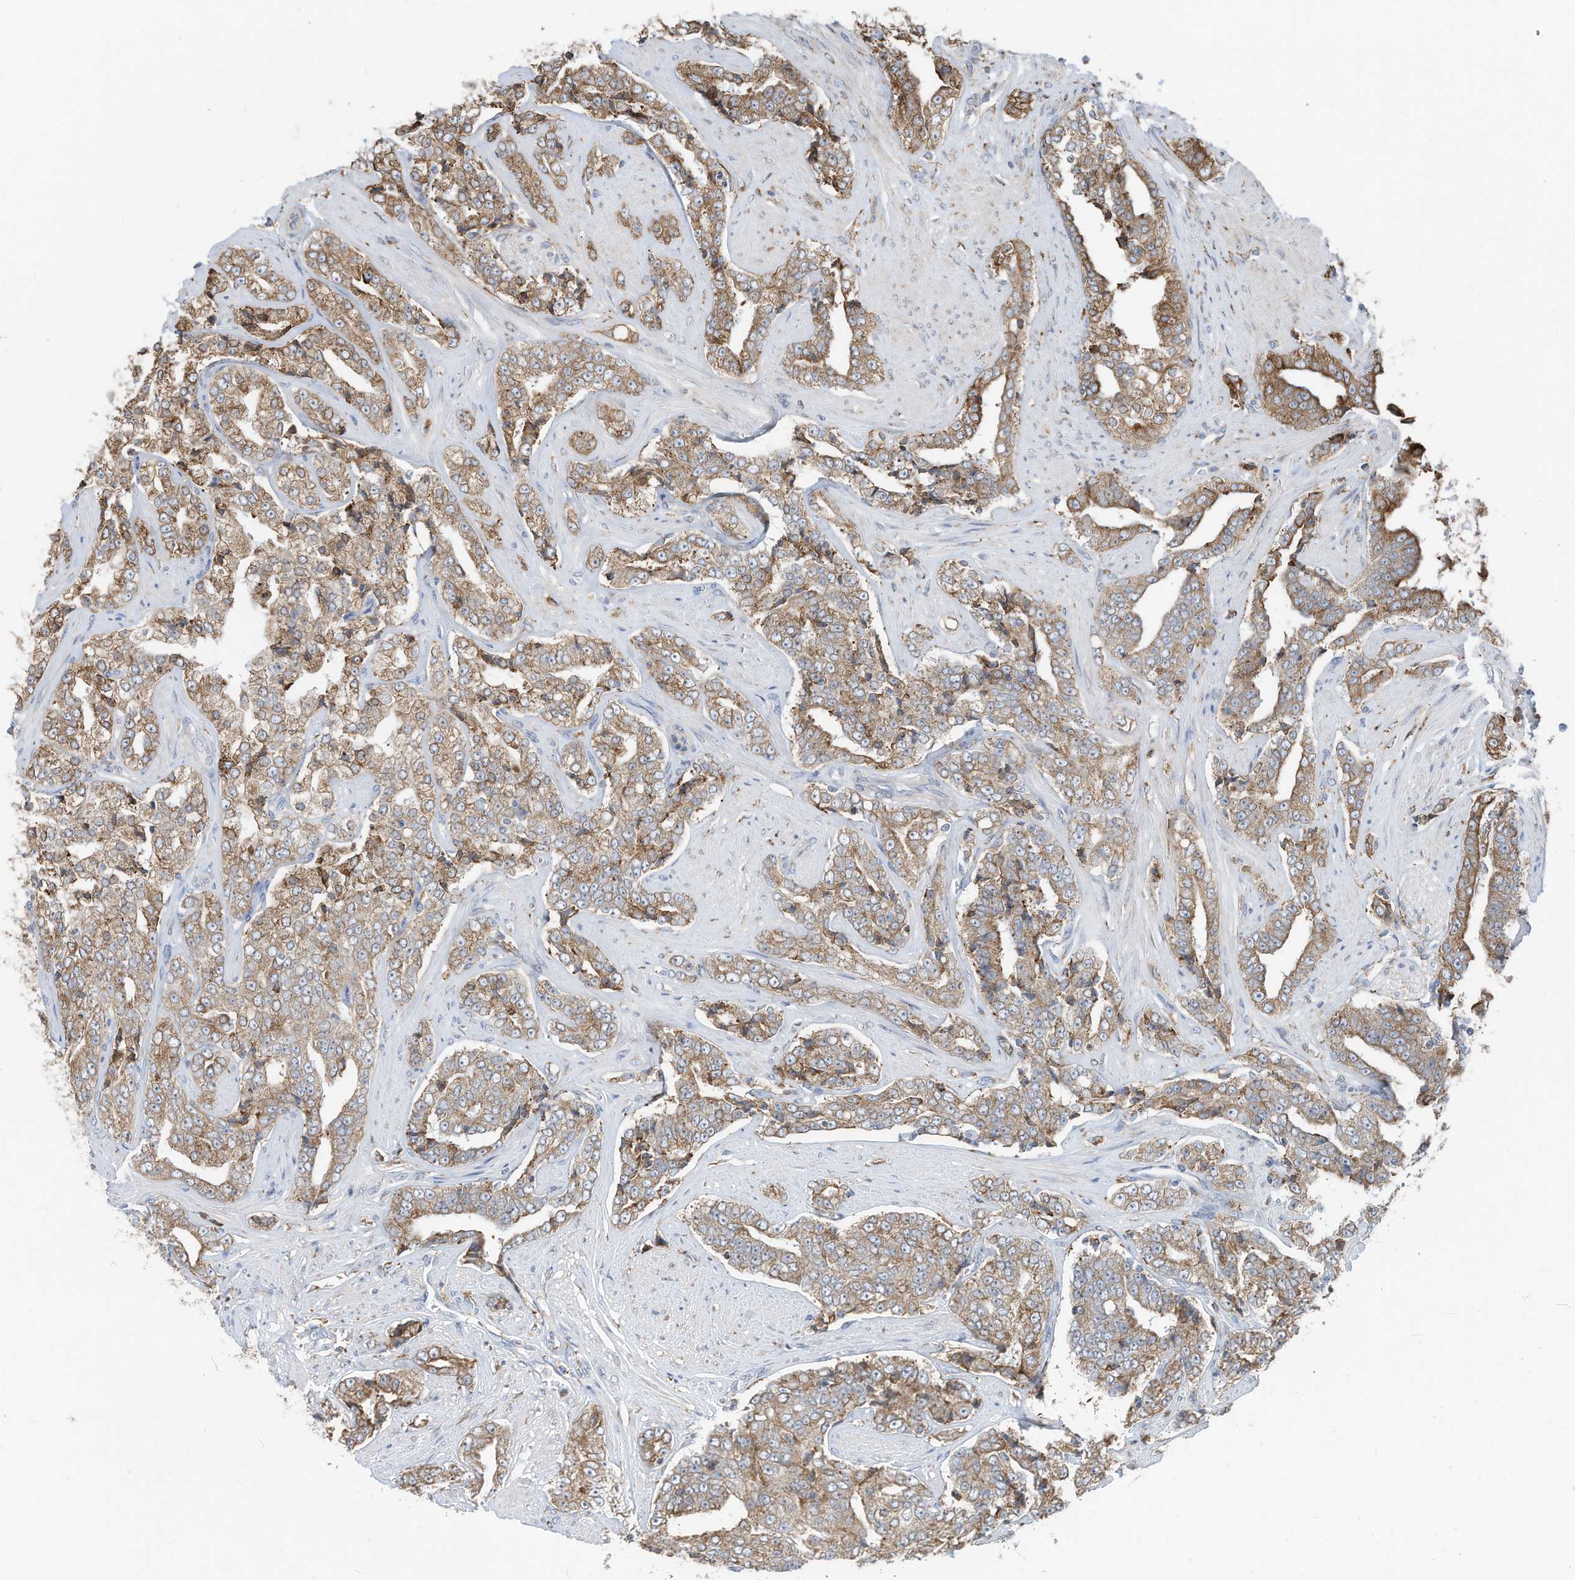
{"staining": {"intensity": "moderate", "quantity": ">75%", "location": "cytoplasmic/membranous"}, "tissue": "prostate cancer", "cell_type": "Tumor cells", "image_type": "cancer", "snomed": [{"axis": "morphology", "description": "Adenocarcinoma, High grade"}, {"axis": "topography", "description": "Prostate"}], "caption": "DAB (3,3'-diaminobenzidine) immunohistochemical staining of human high-grade adenocarcinoma (prostate) exhibits moderate cytoplasmic/membranous protein positivity in about >75% of tumor cells.", "gene": "ZNF354C", "patient": {"sex": "male", "age": 71}}